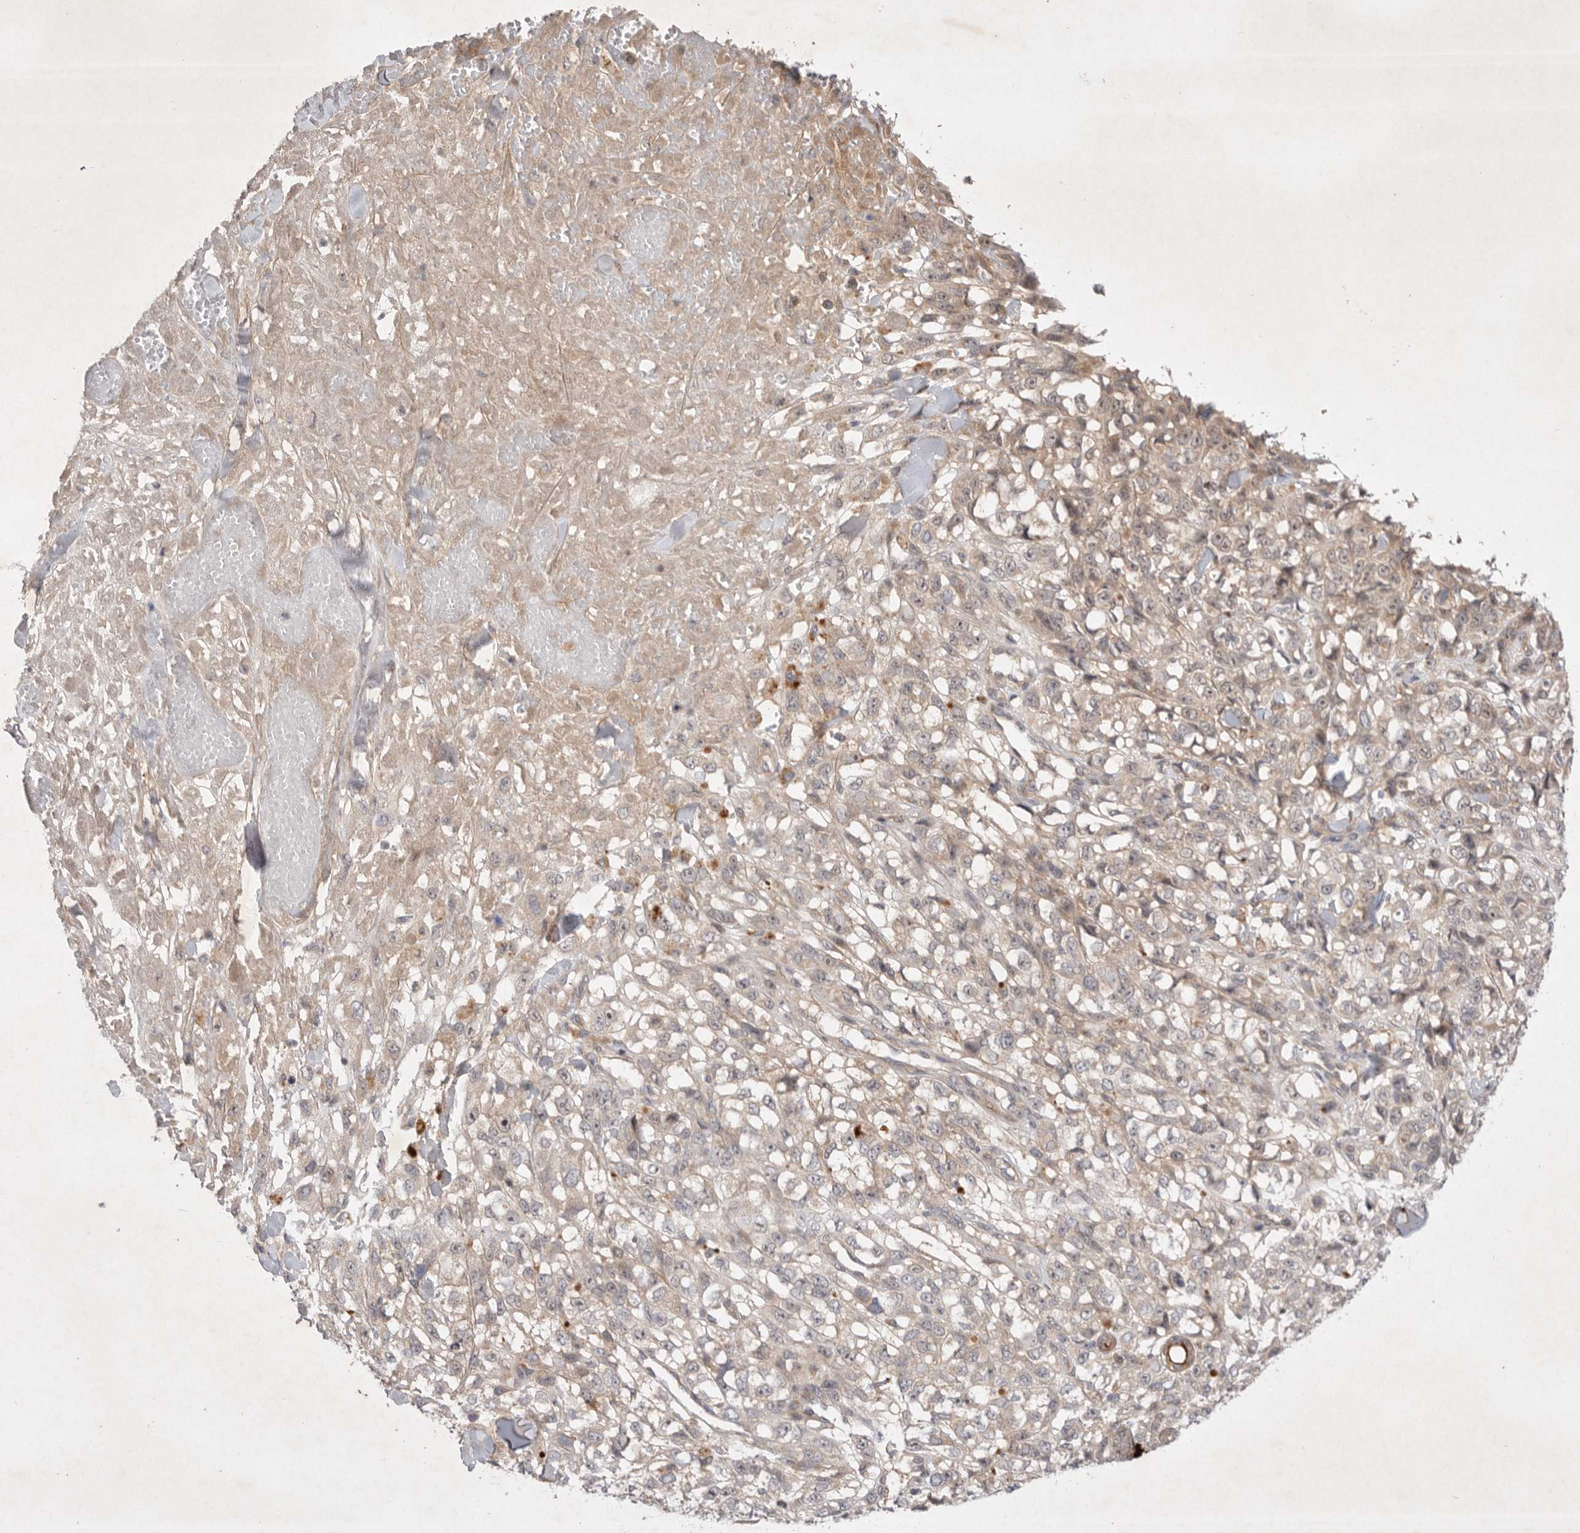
{"staining": {"intensity": "weak", "quantity": "<25%", "location": "cytoplasmic/membranous"}, "tissue": "melanoma", "cell_type": "Tumor cells", "image_type": "cancer", "snomed": [{"axis": "morphology", "description": "Malignant melanoma, Metastatic site"}, {"axis": "topography", "description": "Skin"}], "caption": "A micrograph of human melanoma is negative for staining in tumor cells.", "gene": "PTPDC1", "patient": {"sex": "female", "age": 72}}